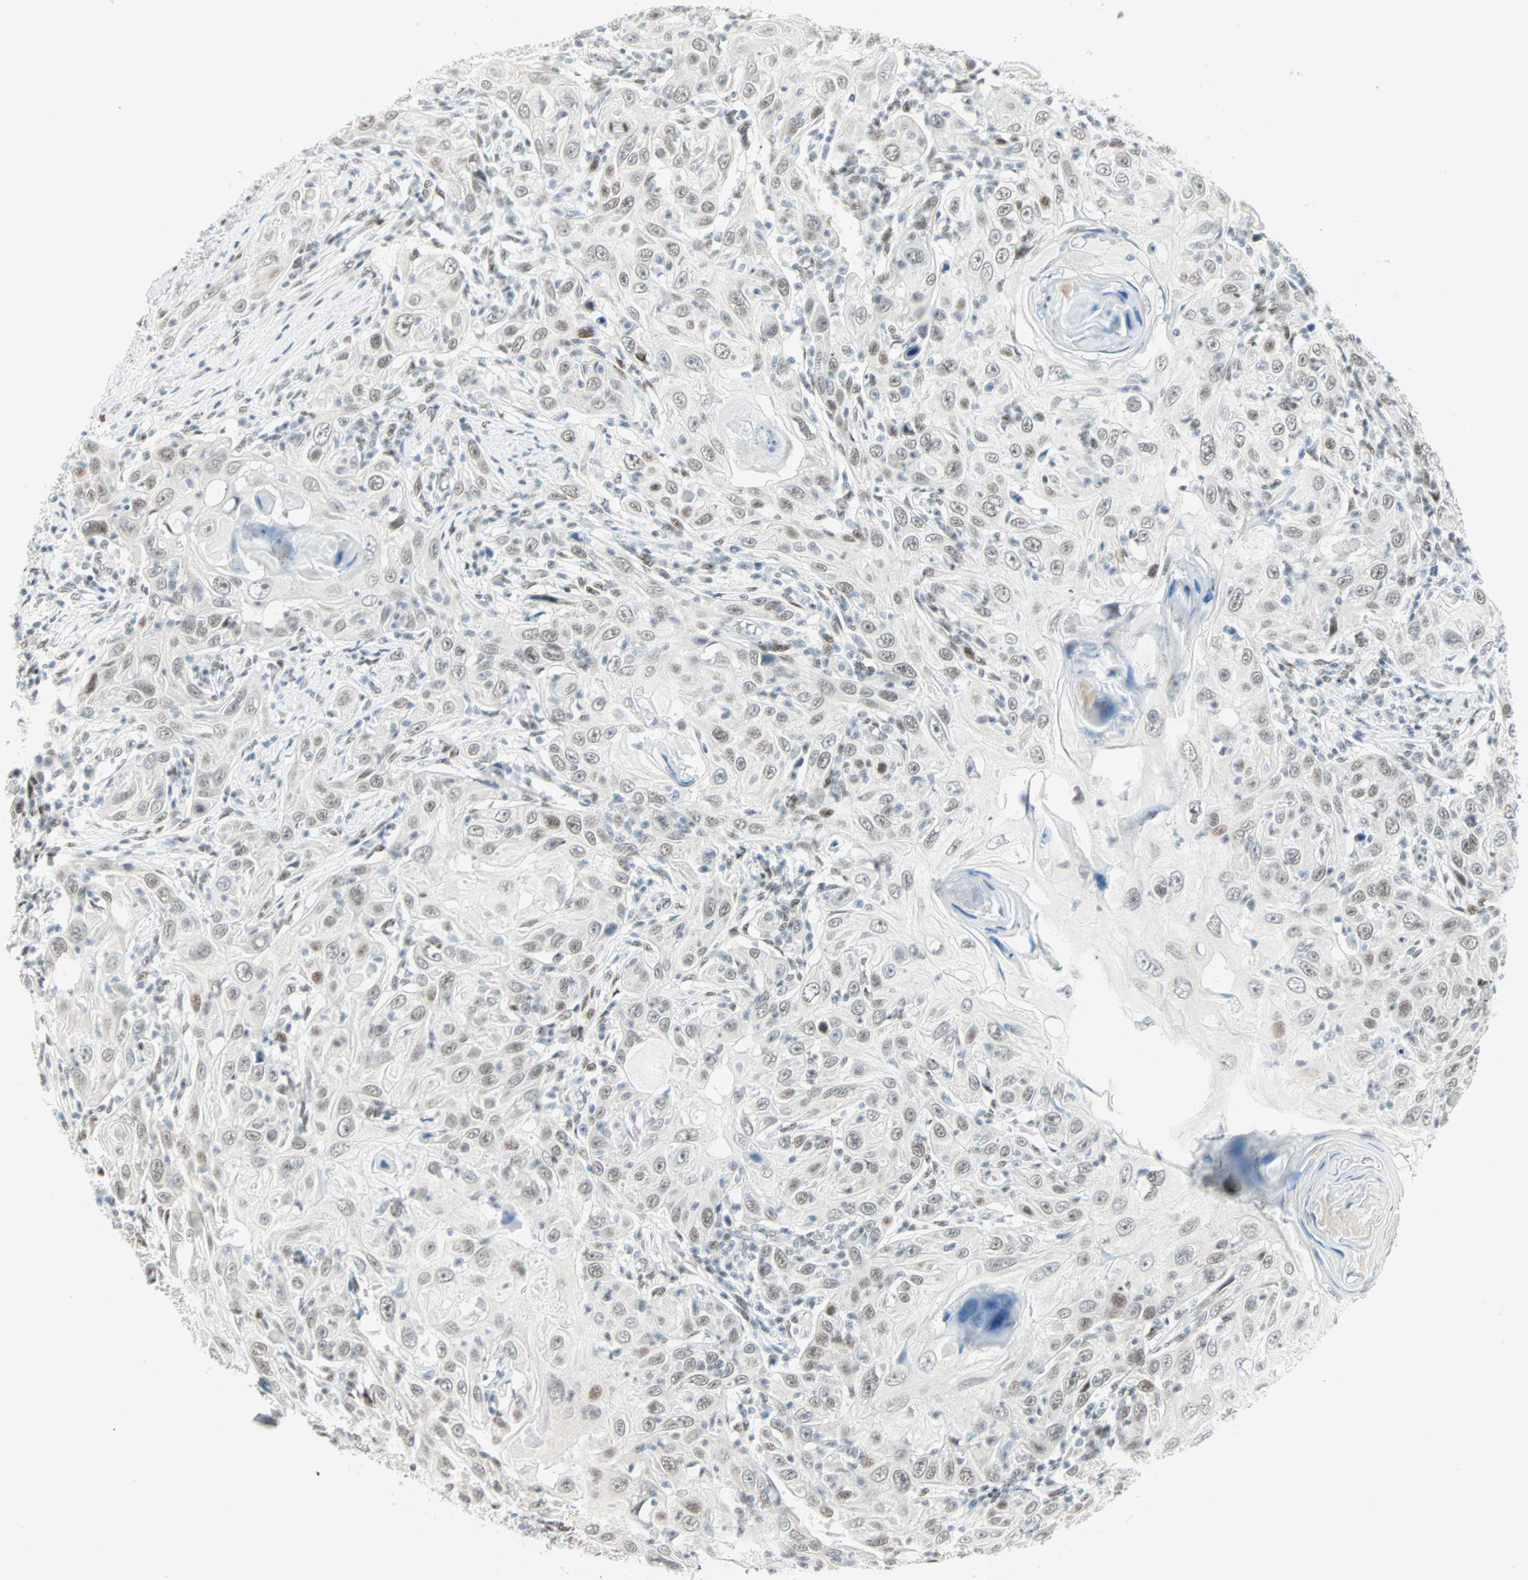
{"staining": {"intensity": "weak", "quantity": "<25%", "location": "nuclear"}, "tissue": "skin cancer", "cell_type": "Tumor cells", "image_type": "cancer", "snomed": [{"axis": "morphology", "description": "Squamous cell carcinoma, NOS"}, {"axis": "topography", "description": "Skin"}], "caption": "Tumor cells are negative for brown protein staining in squamous cell carcinoma (skin).", "gene": "PKNOX1", "patient": {"sex": "female", "age": 88}}